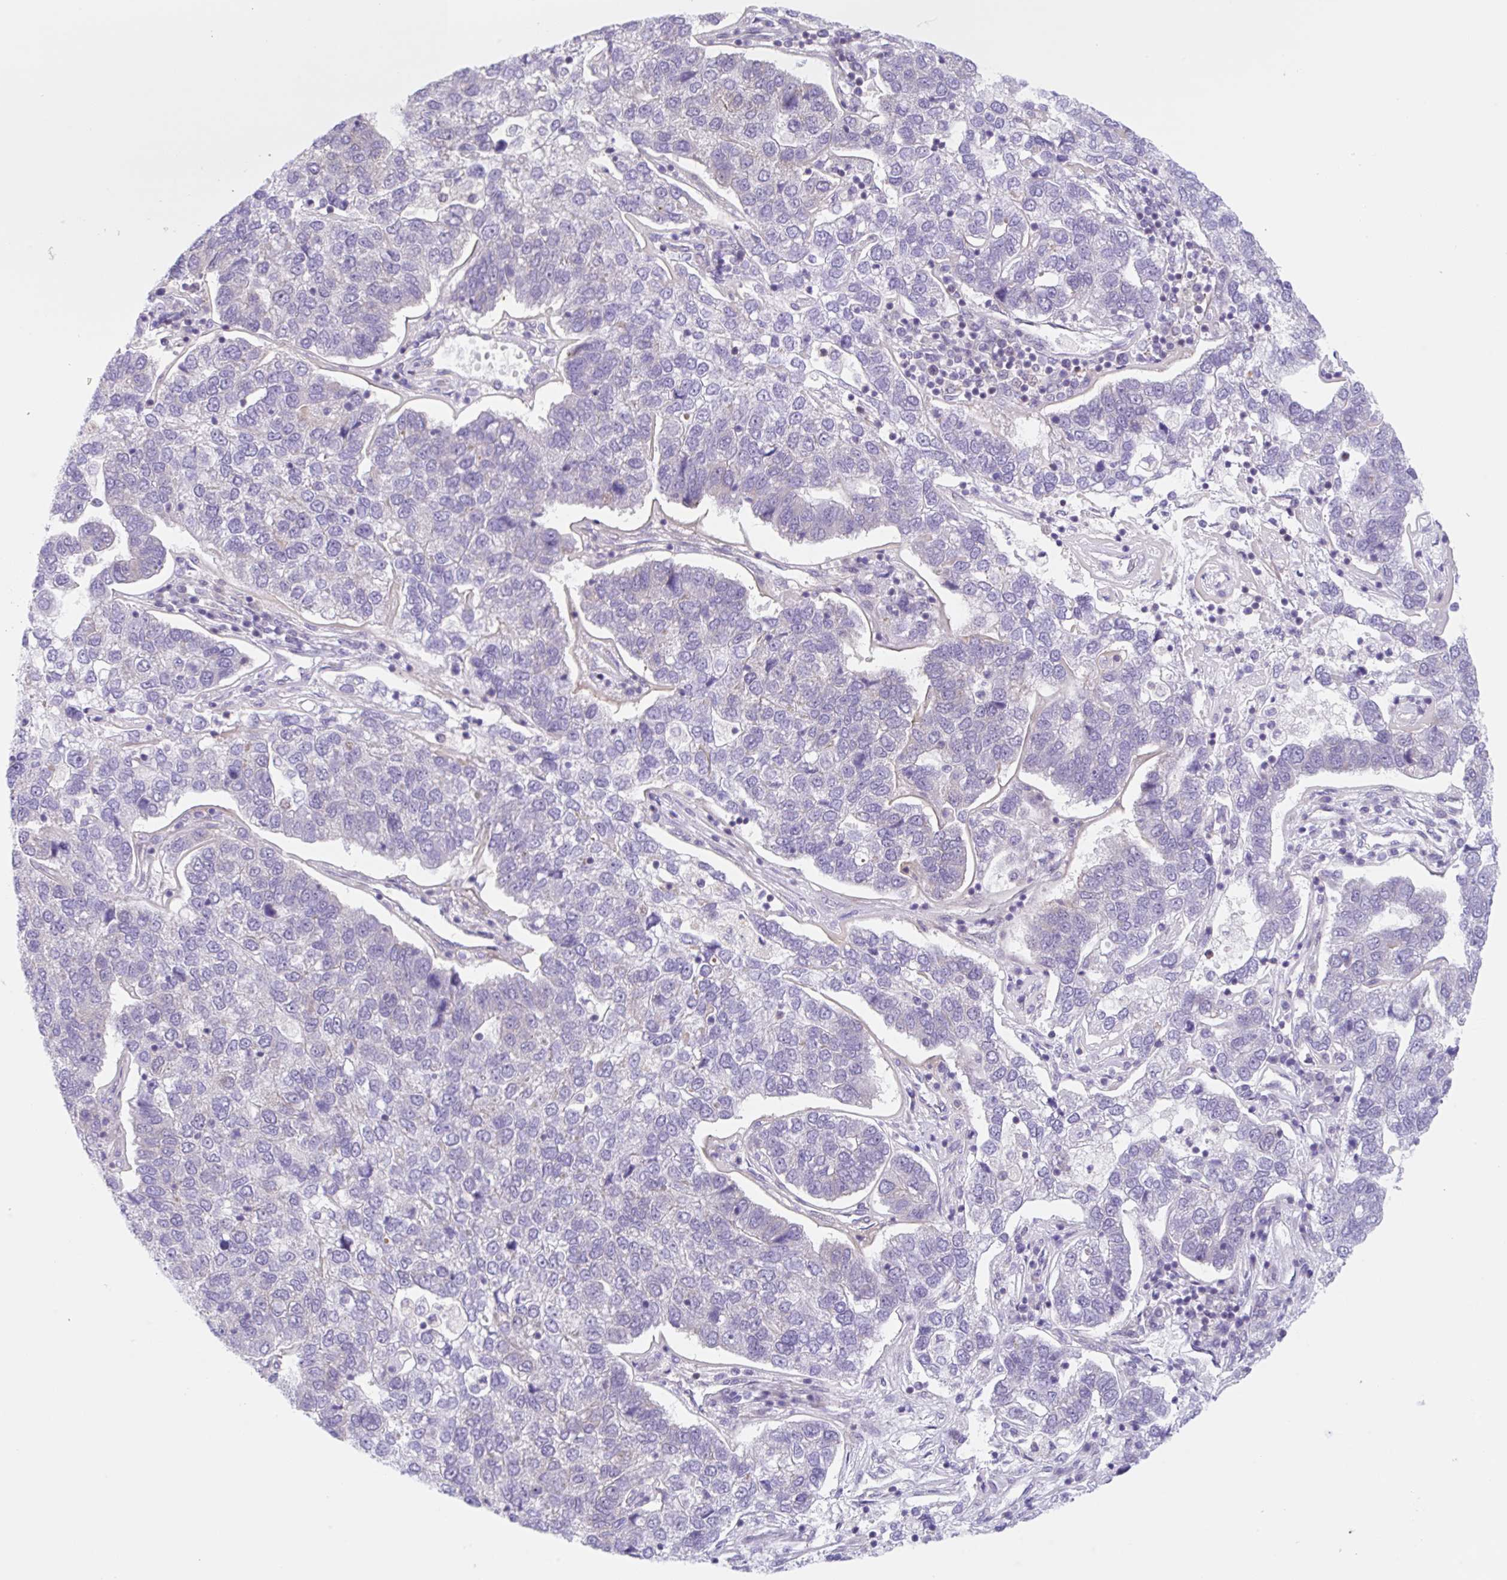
{"staining": {"intensity": "negative", "quantity": "none", "location": "none"}, "tissue": "pancreatic cancer", "cell_type": "Tumor cells", "image_type": "cancer", "snomed": [{"axis": "morphology", "description": "Adenocarcinoma, NOS"}, {"axis": "topography", "description": "Pancreas"}], "caption": "Adenocarcinoma (pancreatic) stained for a protein using IHC demonstrates no staining tumor cells.", "gene": "TBPL2", "patient": {"sex": "female", "age": 61}}